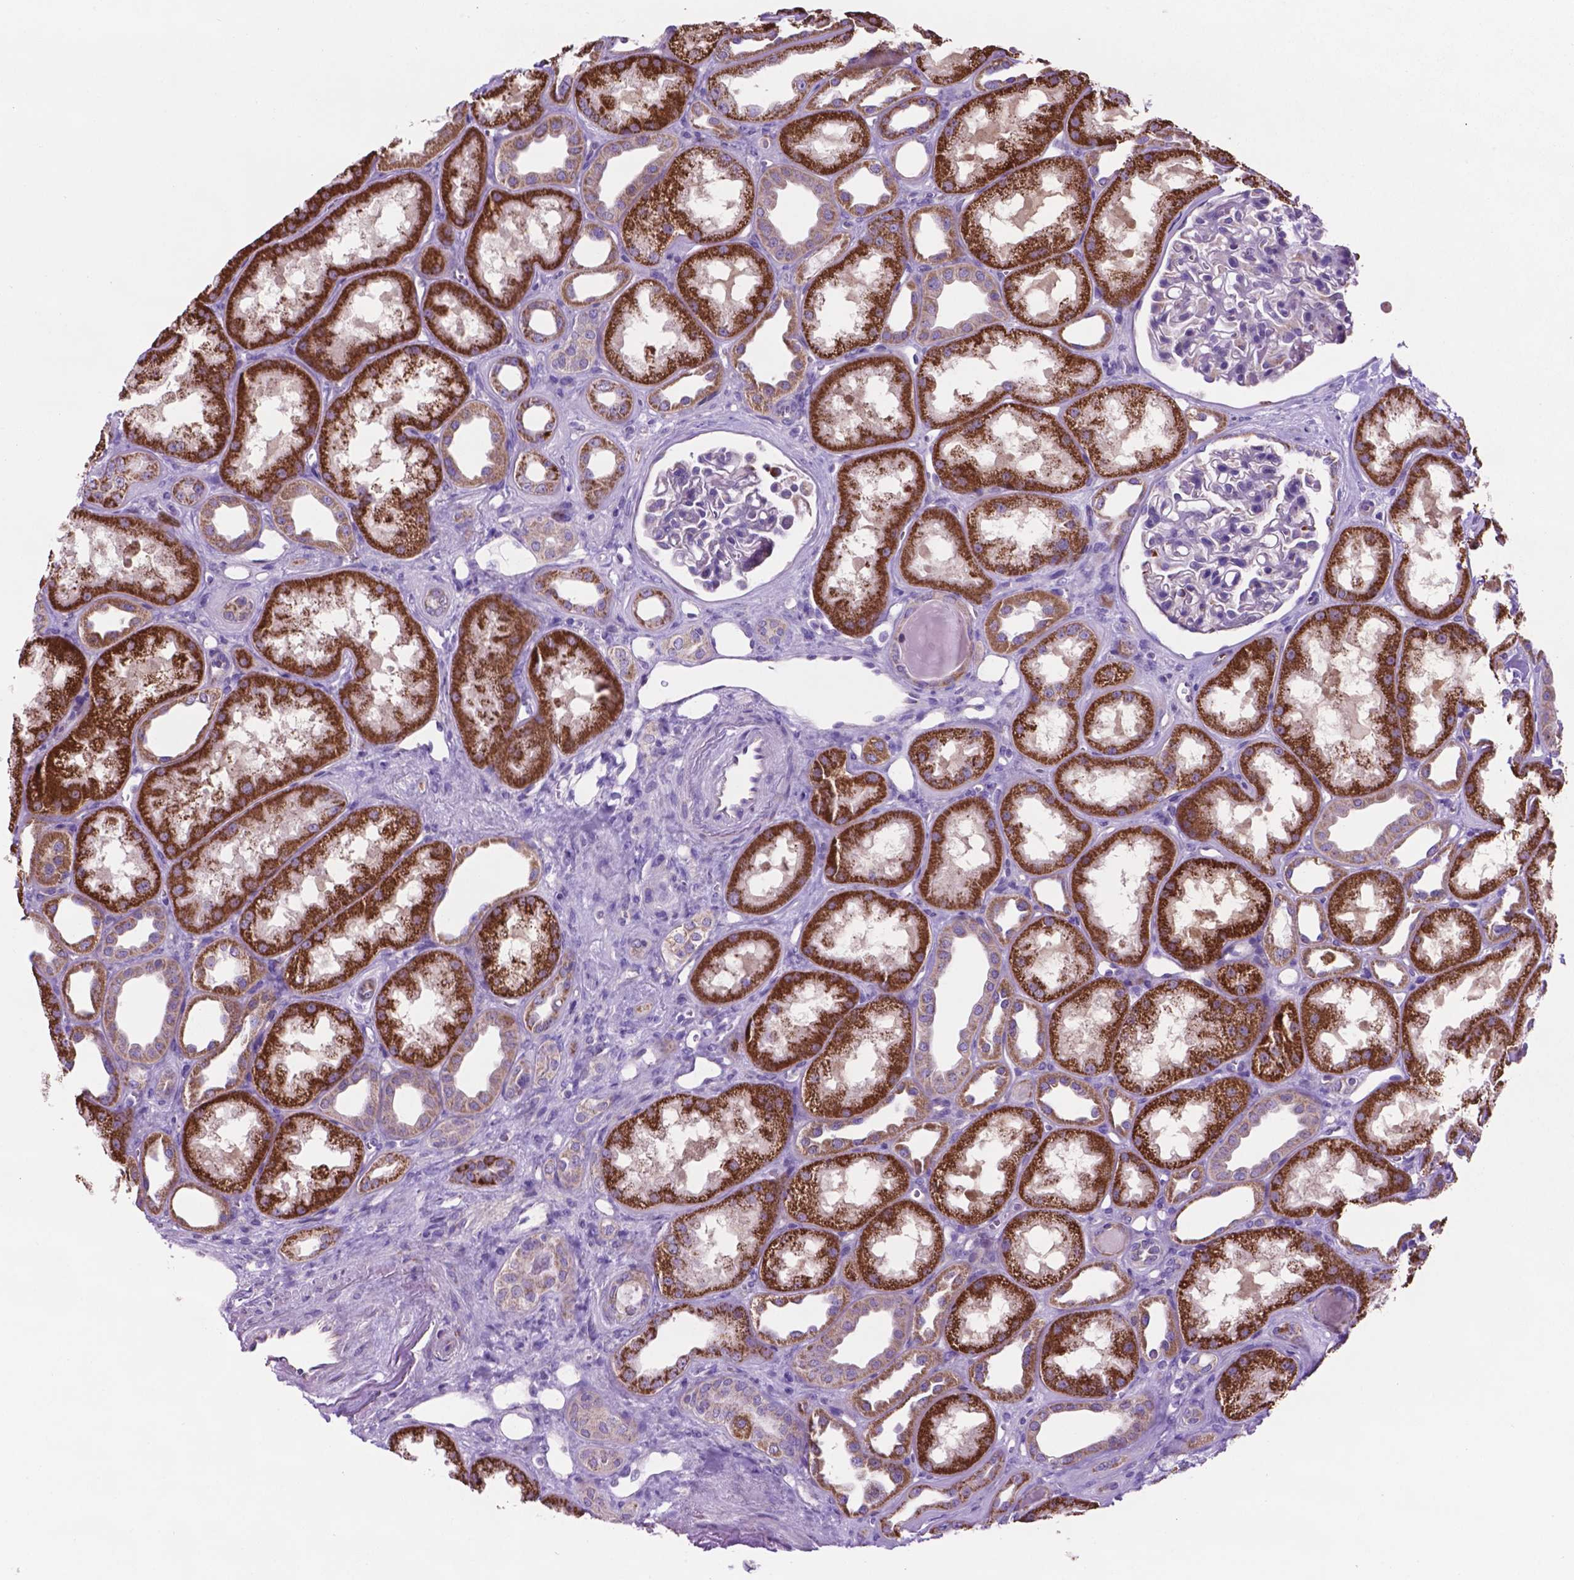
{"staining": {"intensity": "negative", "quantity": "none", "location": "none"}, "tissue": "kidney", "cell_type": "Cells in glomeruli", "image_type": "normal", "snomed": [{"axis": "morphology", "description": "Normal tissue, NOS"}, {"axis": "topography", "description": "Kidney"}], "caption": "Cells in glomeruli are negative for protein expression in normal human kidney. (Immunohistochemistry, brightfield microscopy, high magnification).", "gene": "TMEM121B", "patient": {"sex": "male", "age": 61}}